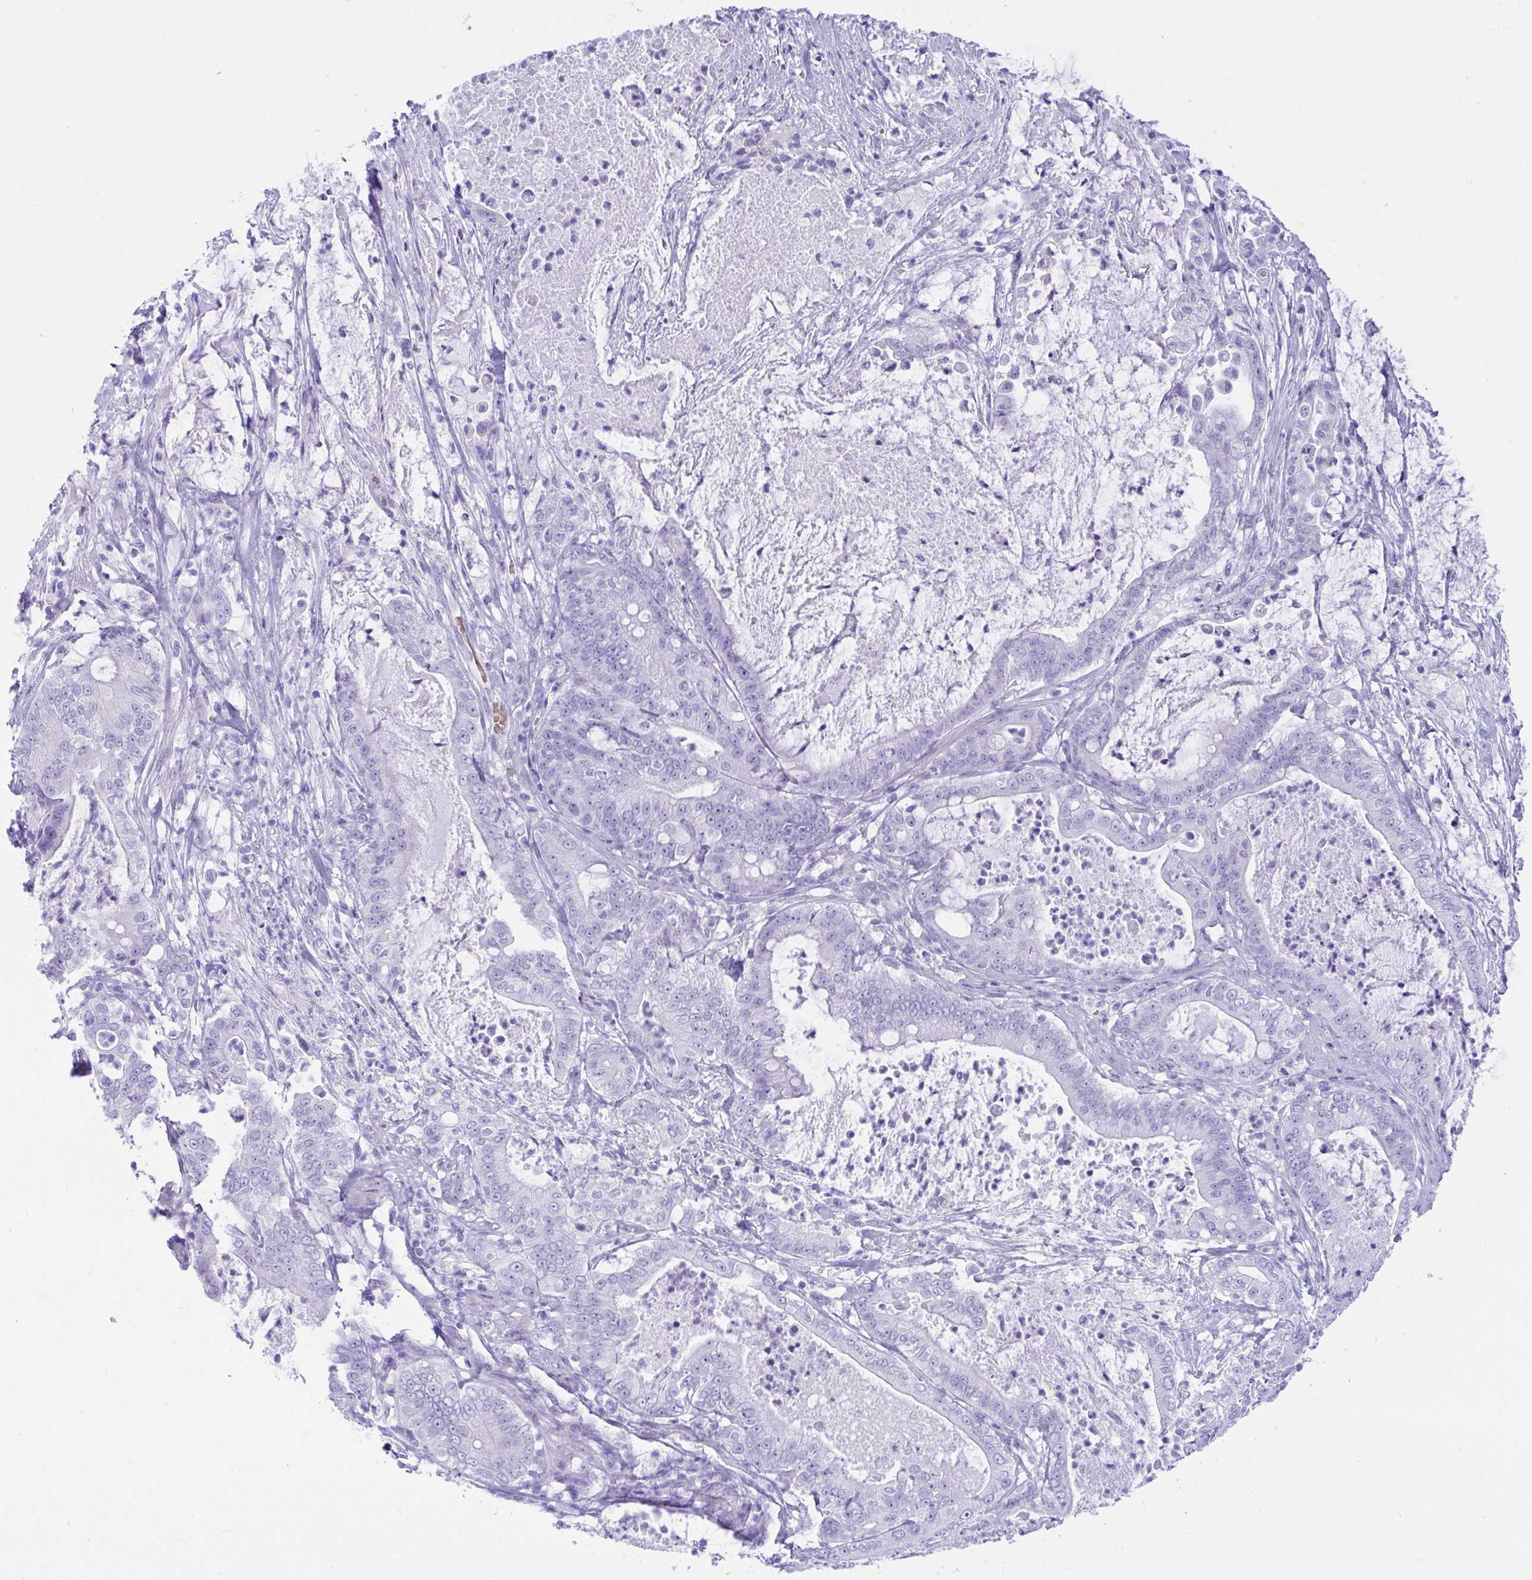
{"staining": {"intensity": "negative", "quantity": "none", "location": "none"}, "tissue": "pancreatic cancer", "cell_type": "Tumor cells", "image_type": "cancer", "snomed": [{"axis": "morphology", "description": "Adenocarcinoma, NOS"}, {"axis": "topography", "description": "Pancreas"}], "caption": "High magnification brightfield microscopy of pancreatic cancer stained with DAB (brown) and counterstained with hematoxylin (blue): tumor cells show no significant positivity.", "gene": "SEL1L2", "patient": {"sex": "male", "age": 71}}